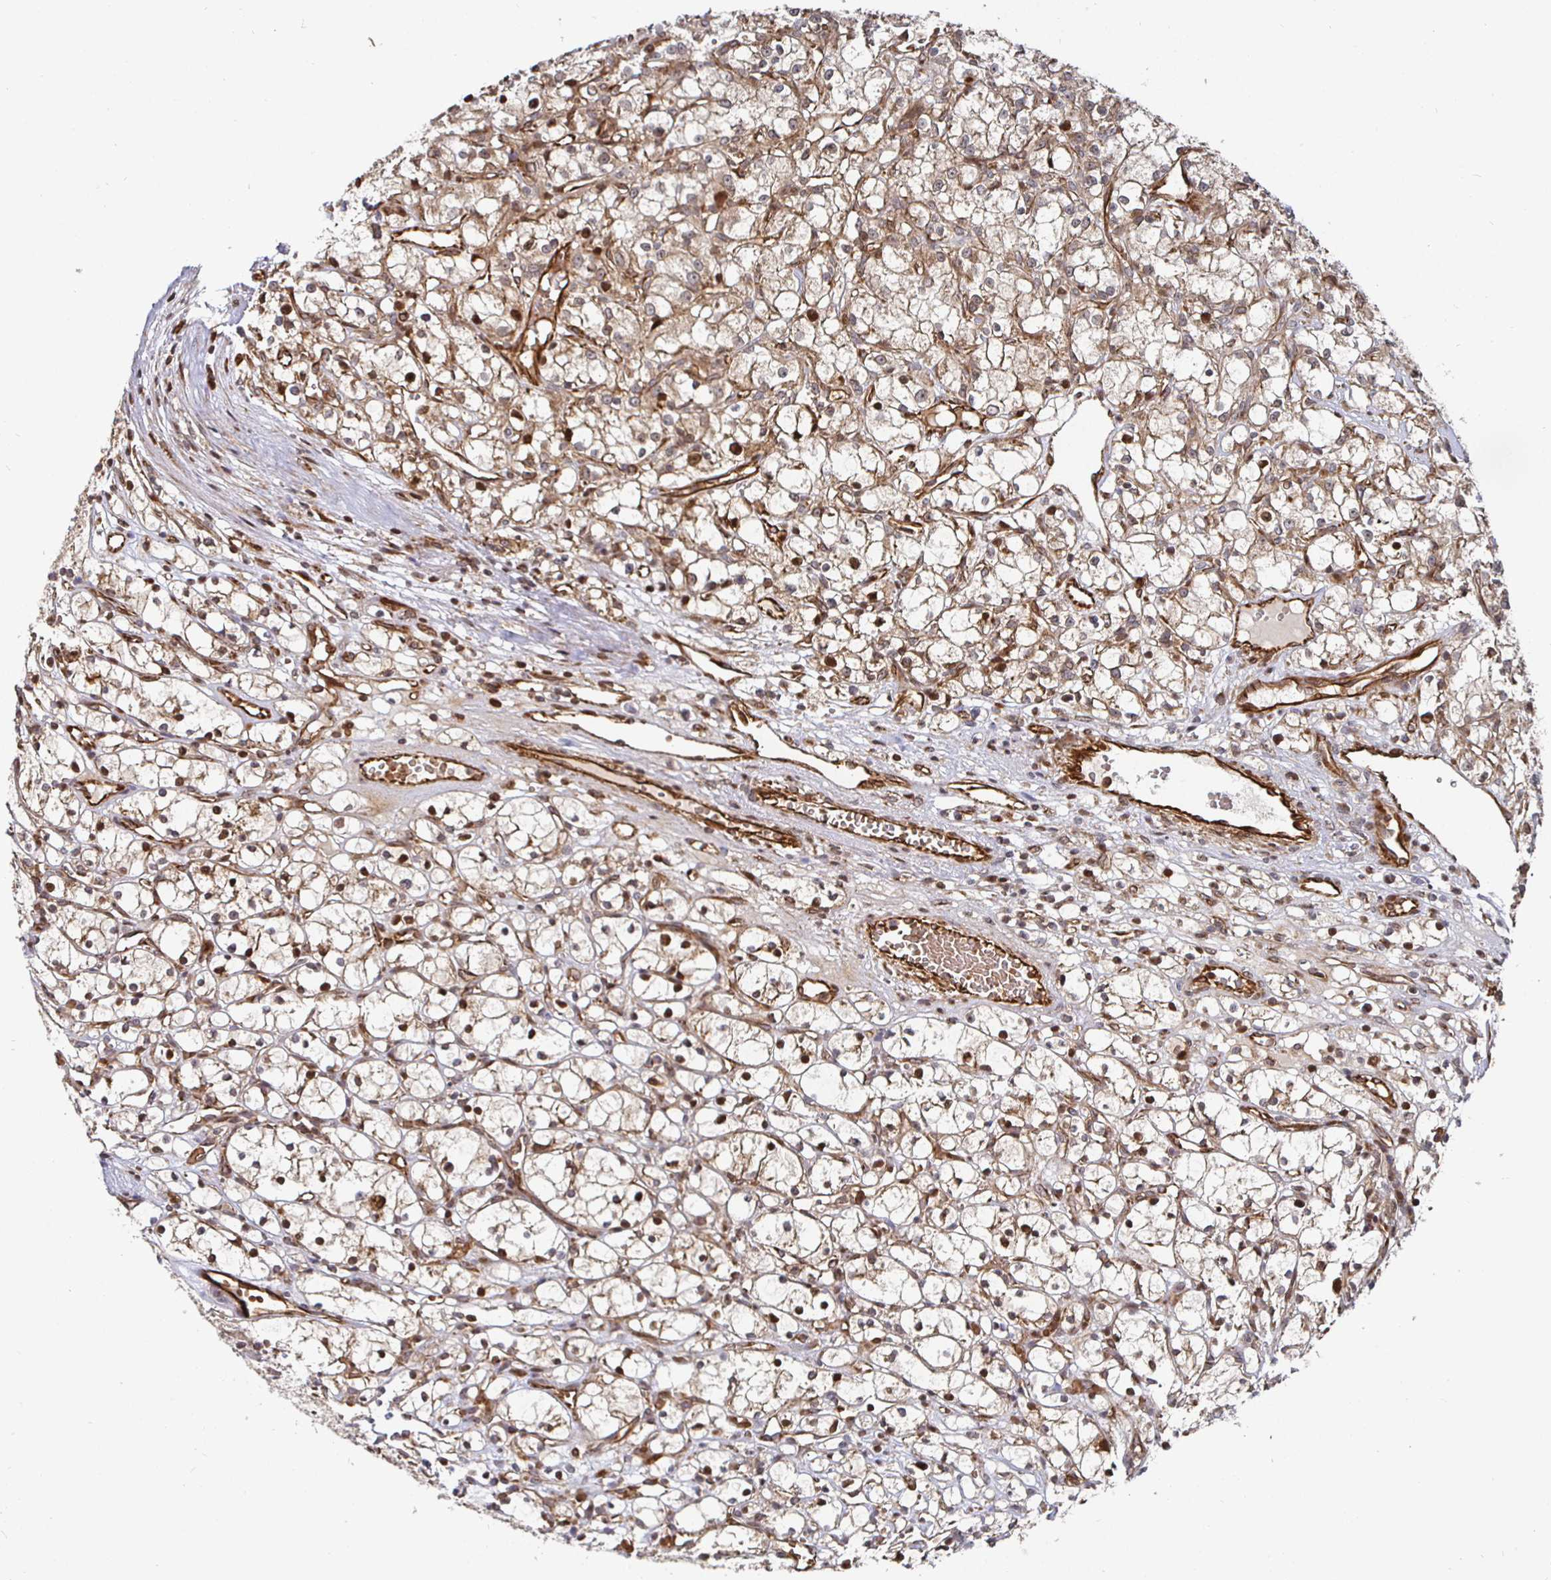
{"staining": {"intensity": "moderate", "quantity": "25%-75%", "location": "cytoplasmic/membranous"}, "tissue": "renal cancer", "cell_type": "Tumor cells", "image_type": "cancer", "snomed": [{"axis": "morphology", "description": "Adenocarcinoma, NOS"}, {"axis": "topography", "description": "Kidney"}], "caption": "Protein staining of adenocarcinoma (renal) tissue reveals moderate cytoplasmic/membranous positivity in about 25%-75% of tumor cells.", "gene": "TBKBP1", "patient": {"sex": "female", "age": 59}}